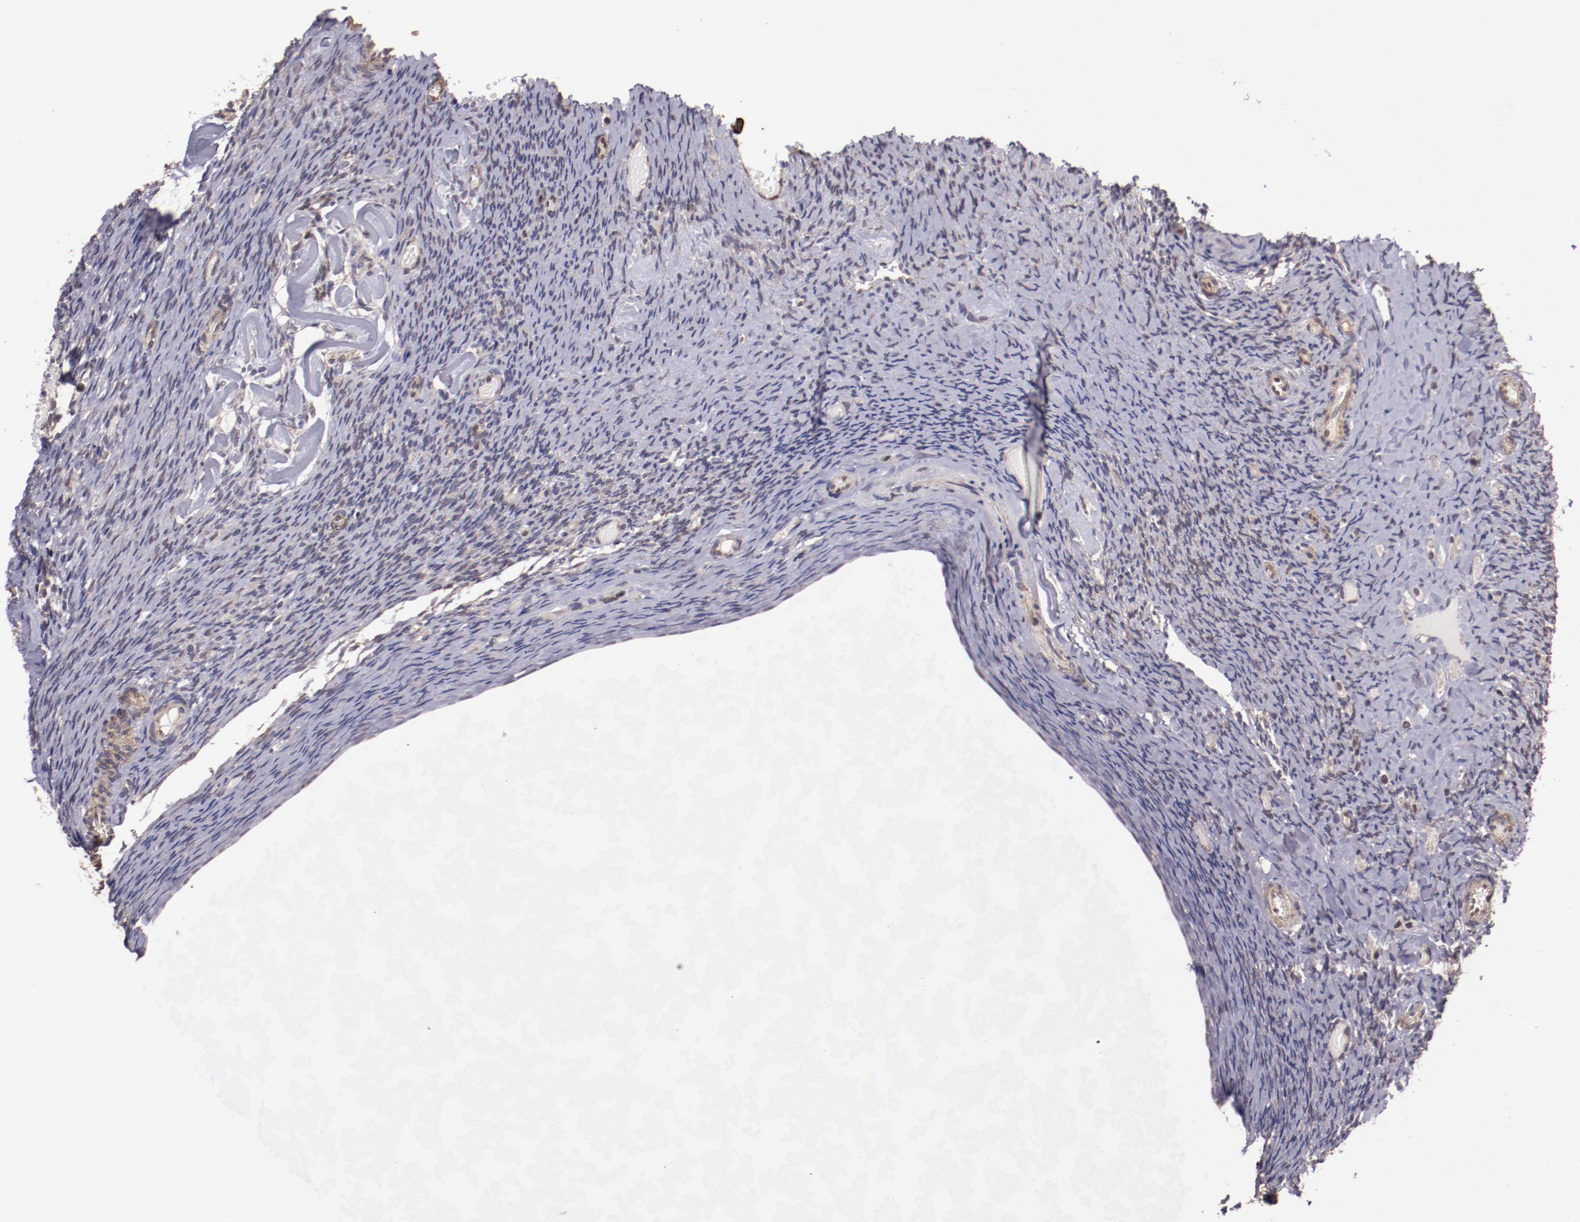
{"staining": {"intensity": "weak", "quantity": "25%-75%", "location": "cytoplasmic/membranous"}, "tissue": "ovary", "cell_type": "Ovarian stroma cells", "image_type": "normal", "snomed": [{"axis": "morphology", "description": "Normal tissue, NOS"}, {"axis": "topography", "description": "Ovary"}], "caption": "About 25%-75% of ovarian stroma cells in normal human ovary exhibit weak cytoplasmic/membranous protein expression as visualized by brown immunohistochemical staining.", "gene": "ELF1", "patient": {"sex": "female", "age": 60}}